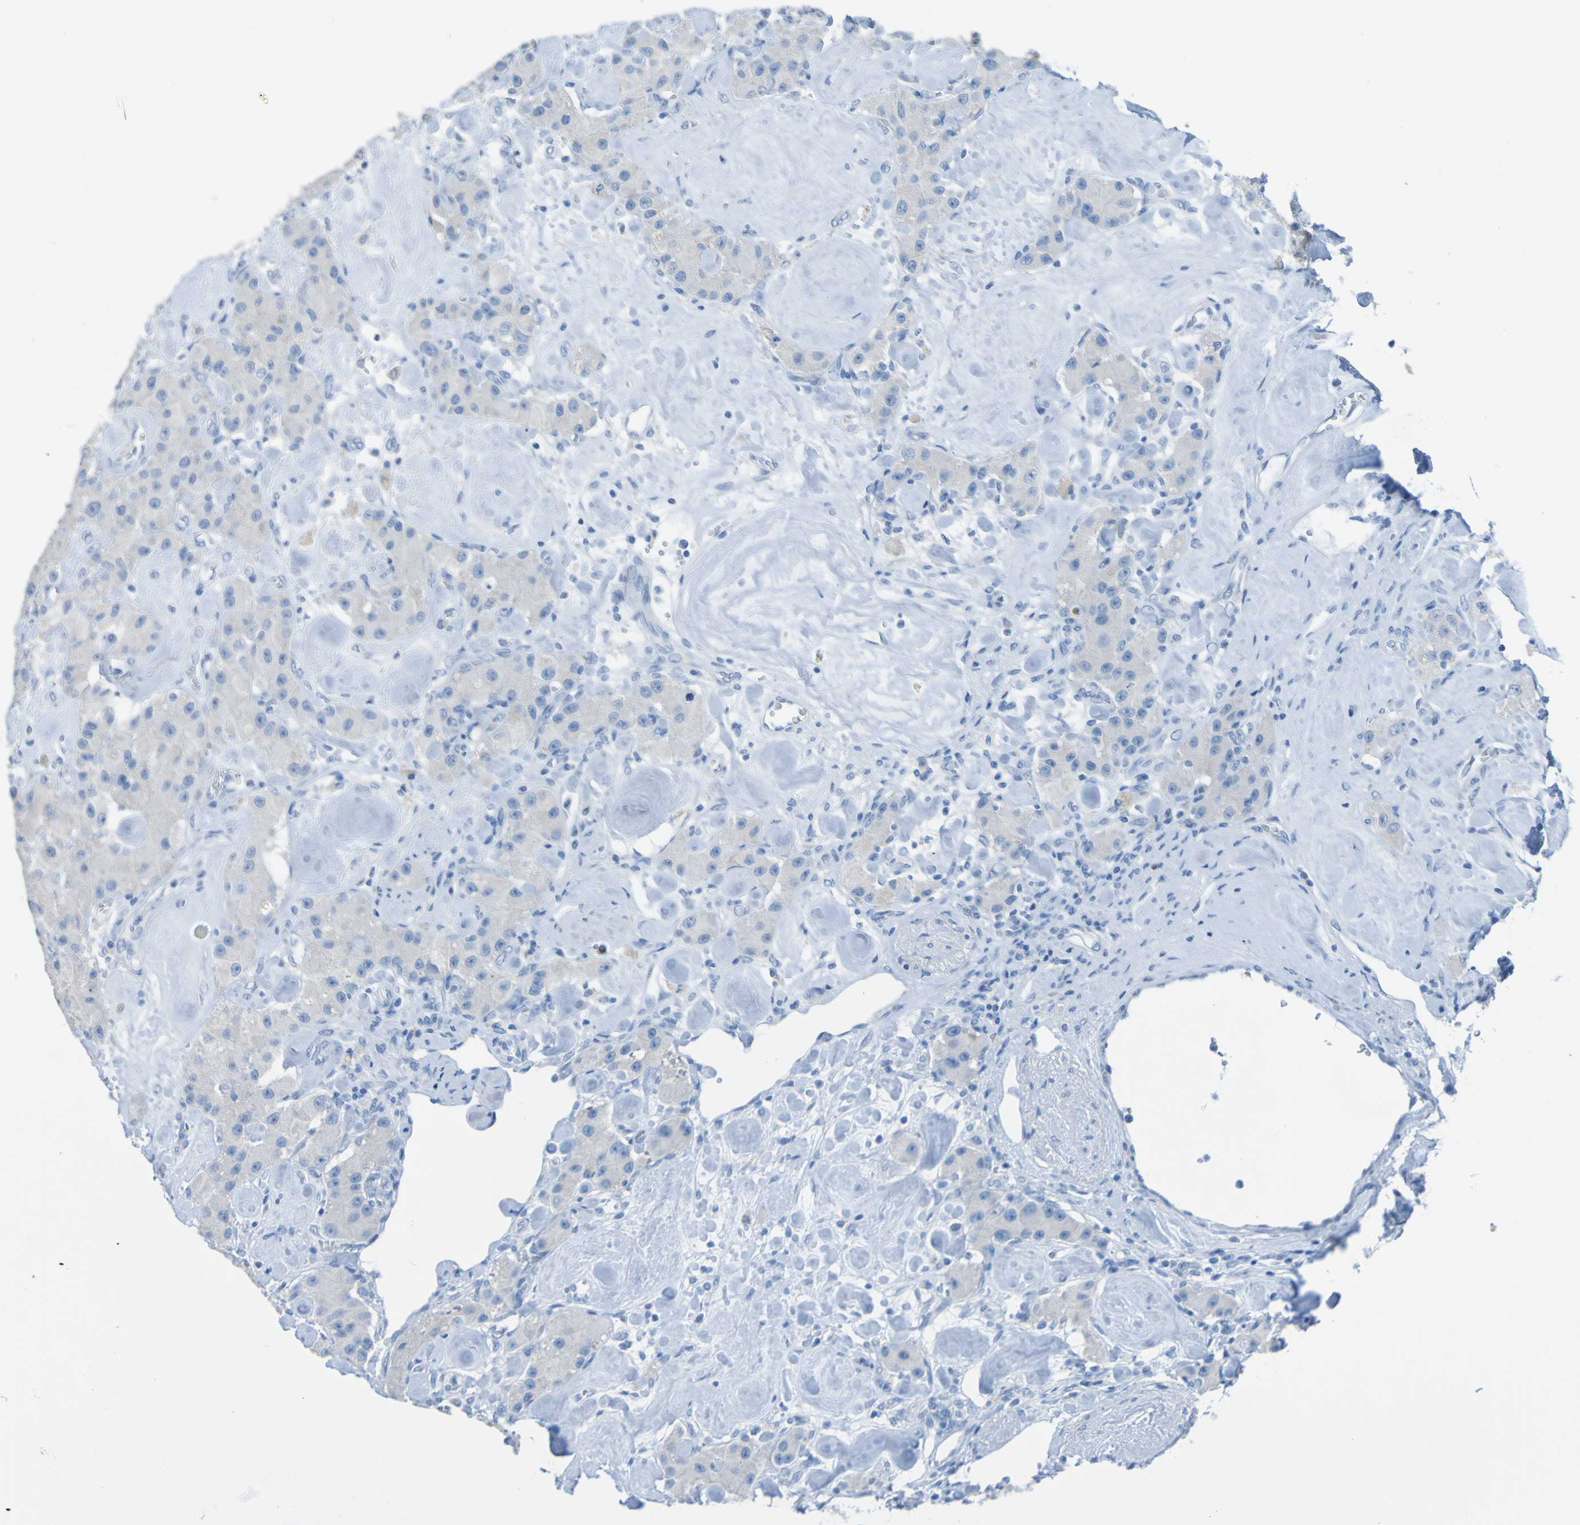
{"staining": {"intensity": "weak", "quantity": ">75%", "location": "cytoplasmic/membranous"}, "tissue": "carcinoid", "cell_type": "Tumor cells", "image_type": "cancer", "snomed": [{"axis": "morphology", "description": "Carcinoid, malignant, NOS"}, {"axis": "topography", "description": "Pancreas"}], "caption": "A histopathology image showing weak cytoplasmic/membranous staining in approximately >75% of tumor cells in carcinoid, as visualized by brown immunohistochemical staining.", "gene": "ACMSD", "patient": {"sex": "male", "age": 41}}